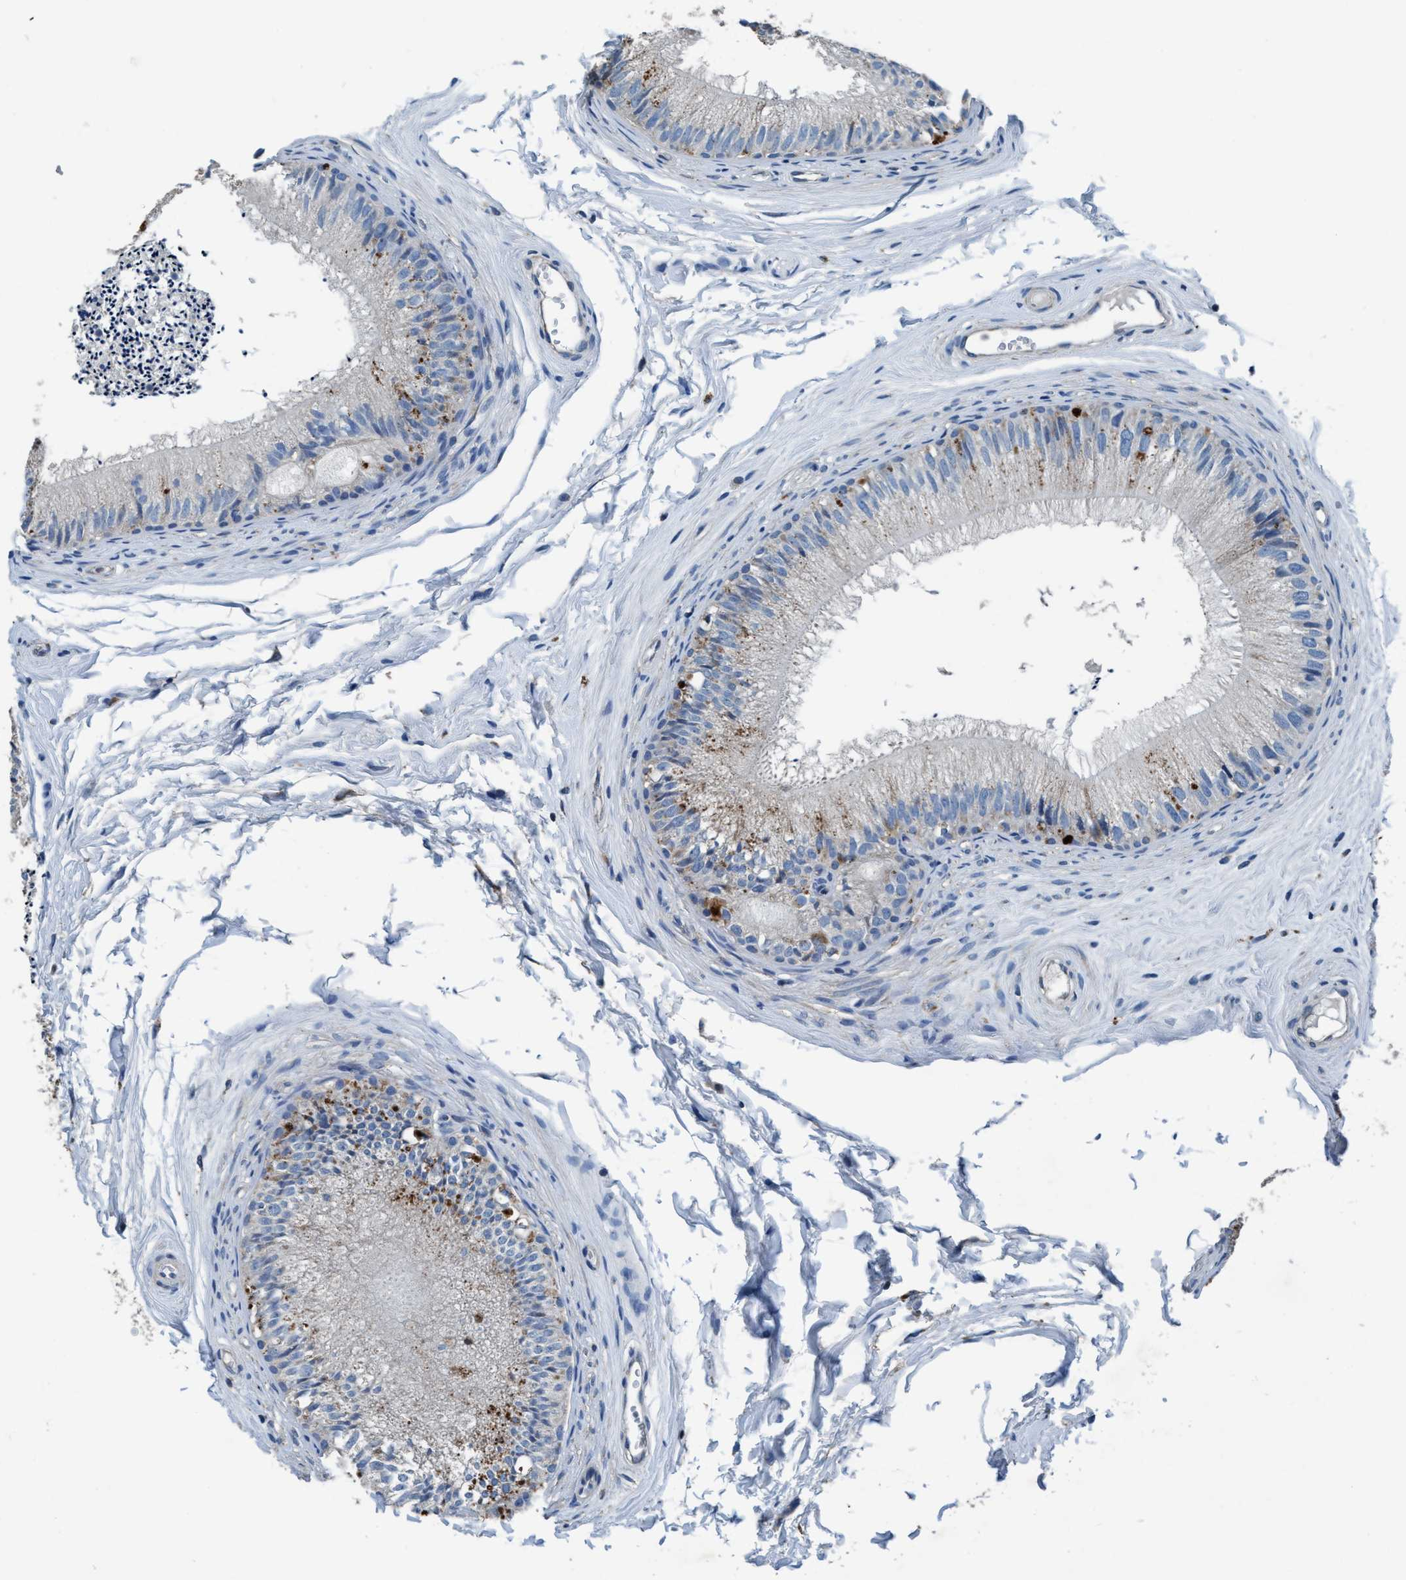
{"staining": {"intensity": "moderate", "quantity": "<25%", "location": "cytoplasmic/membranous"}, "tissue": "epididymis", "cell_type": "Glandular cells", "image_type": "normal", "snomed": [{"axis": "morphology", "description": "Normal tissue, NOS"}, {"axis": "topography", "description": "Epididymis"}], "caption": "The immunohistochemical stain highlights moderate cytoplasmic/membranous expression in glandular cells of normal epididymis.", "gene": "ANKFN1", "patient": {"sex": "male", "age": 56}}